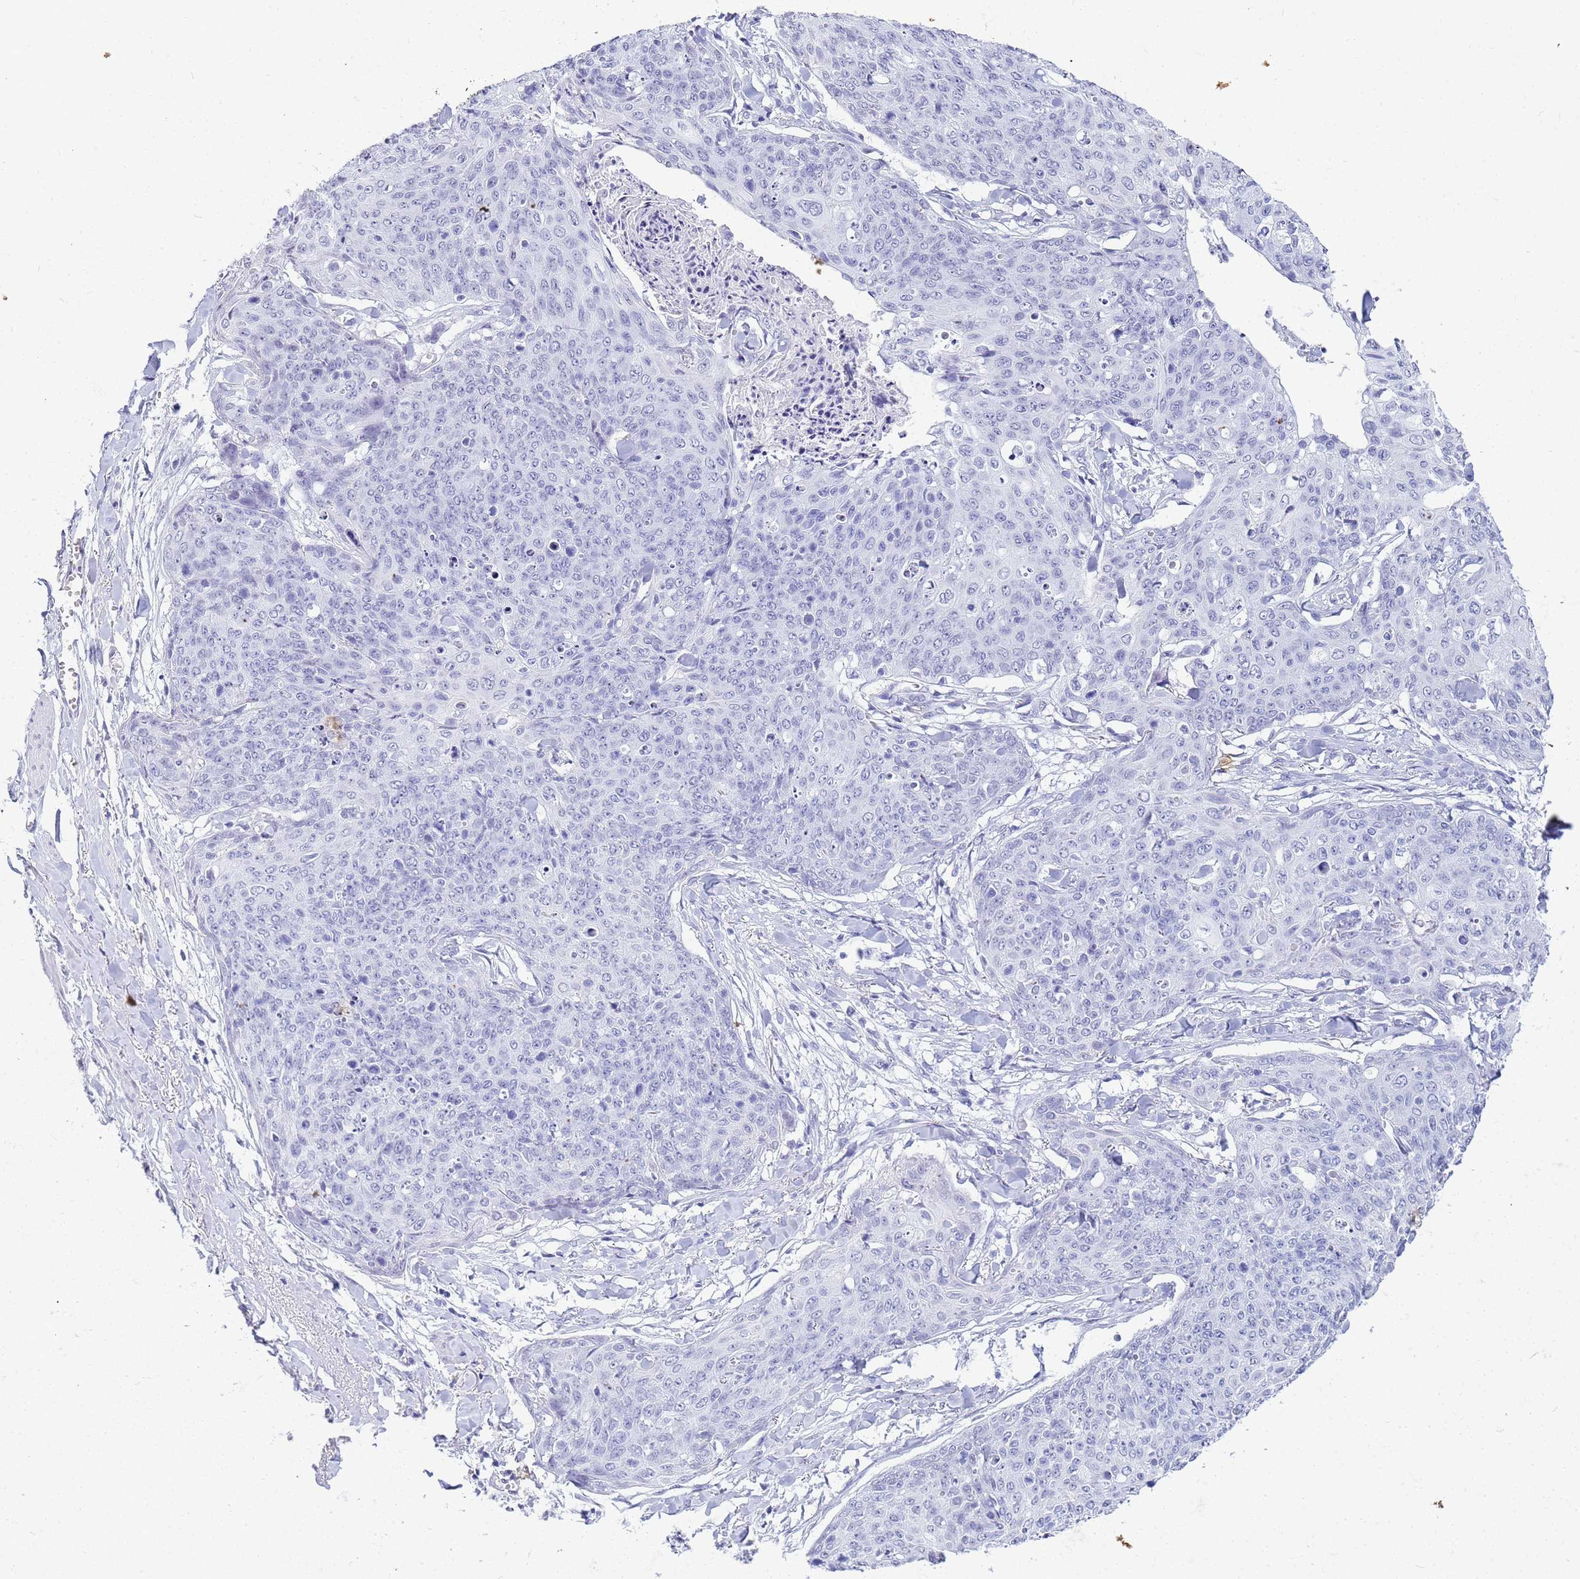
{"staining": {"intensity": "negative", "quantity": "none", "location": "none"}, "tissue": "skin cancer", "cell_type": "Tumor cells", "image_type": "cancer", "snomed": [{"axis": "morphology", "description": "Squamous cell carcinoma, NOS"}, {"axis": "topography", "description": "Skin"}, {"axis": "topography", "description": "Vulva"}], "caption": "An image of human skin cancer is negative for staining in tumor cells. (IHC, brightfield microscopy, high magnification).", "gene": "SLC7A9", "patient": {"sex": "female", "age": 85}}